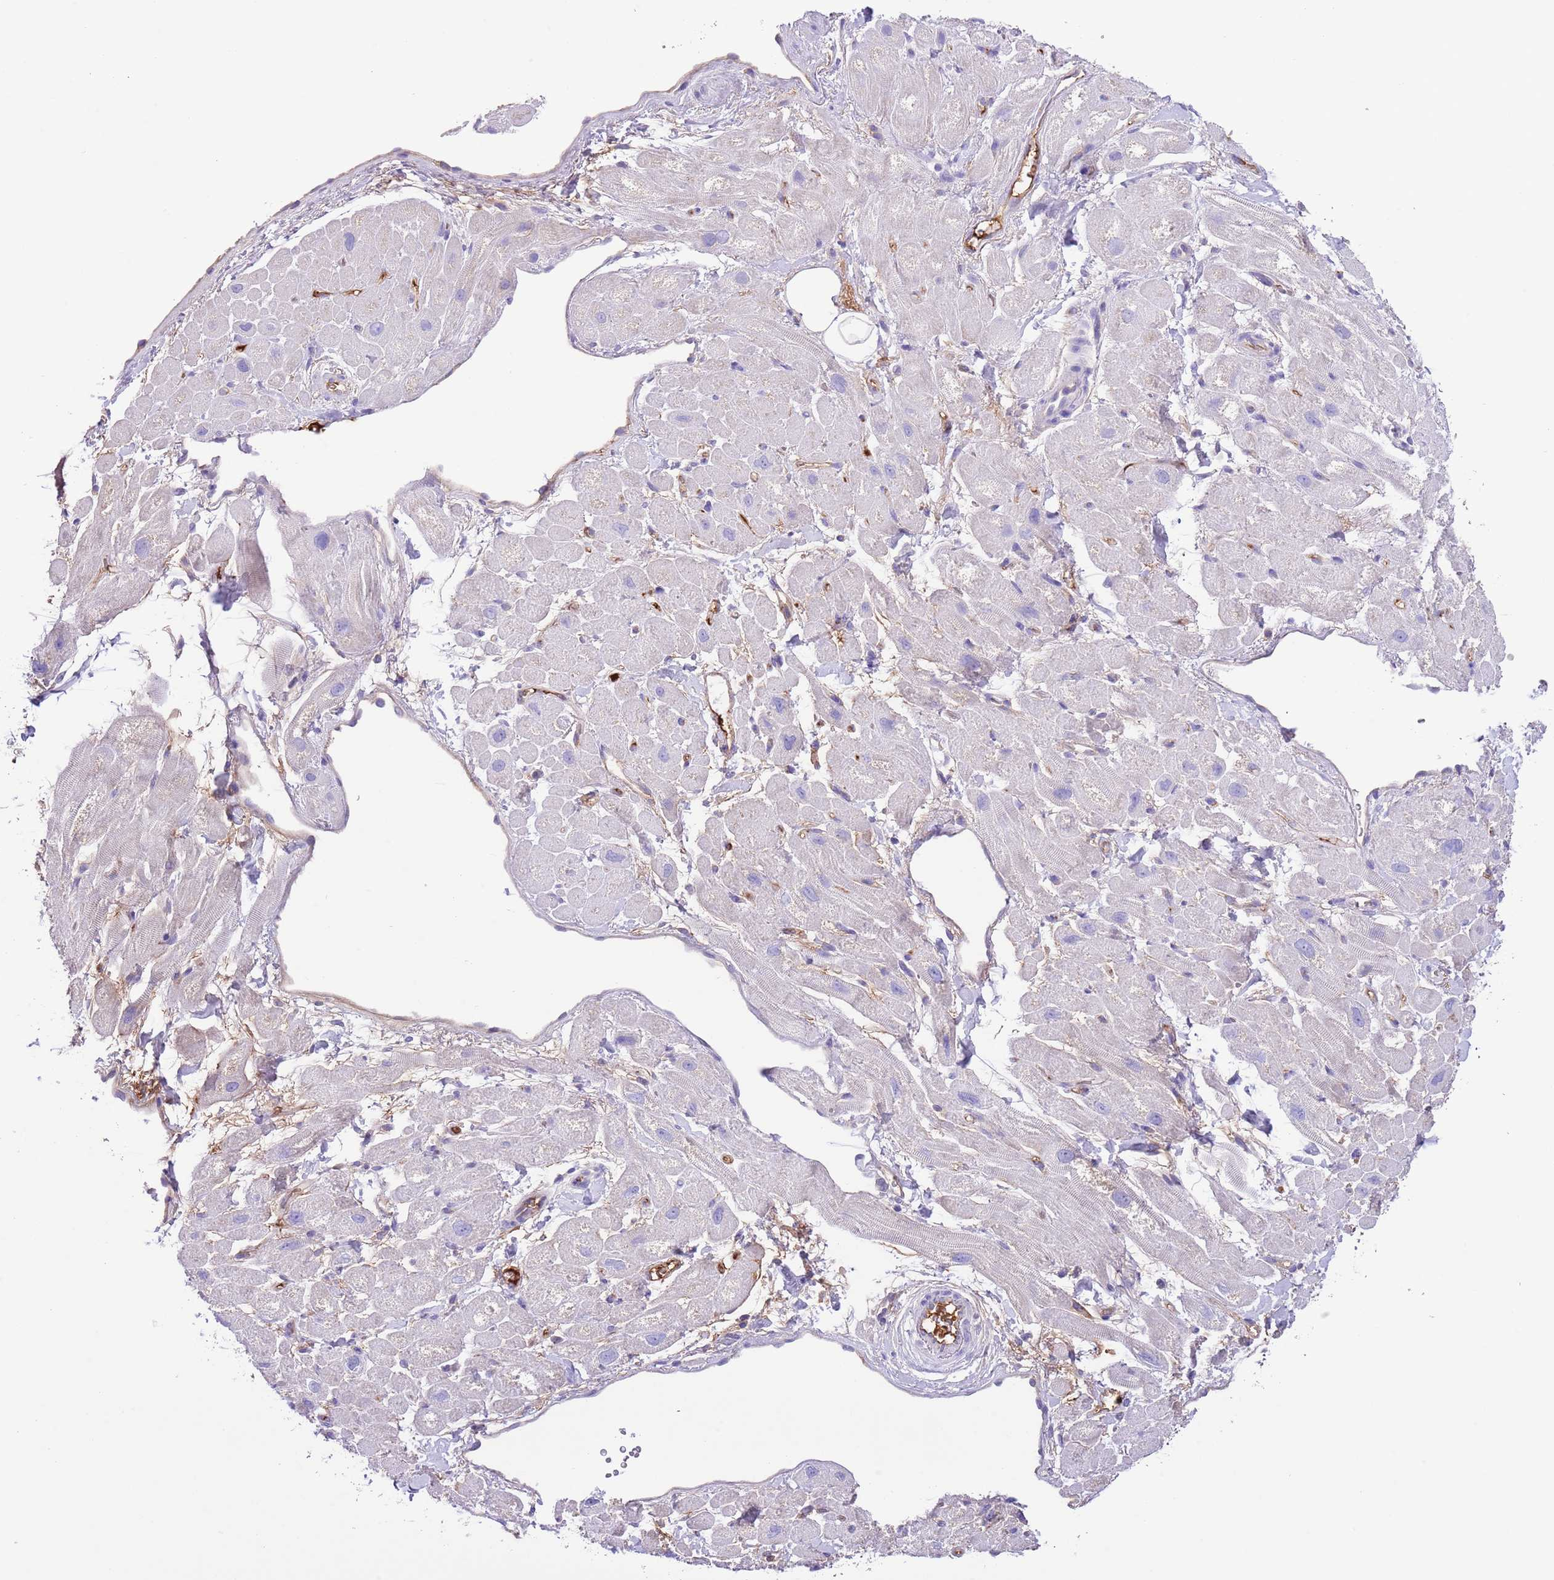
{"staining": {"intensity": "negative", "quantity": "none", "location": "none"}, "tissue": "heart muscle", "cell_type": "Cardiomyocytes", "image_type": "normal", "snomed": [{"axis": "morphology", "description": "Normal tissue, NOS"}, {"axis": "topography", "description": "Heart"}], "caption": "Protein analysis of benign heart muscle reveals no significant staining in cardiomyocytes. (Brightfield microscopy of DAB (3,3'-diaminobenzidine) immunohistochemistry (IHC) at high magnification).", "gene": "IGF1", "patient": {"sex": "male", "age": 65}}